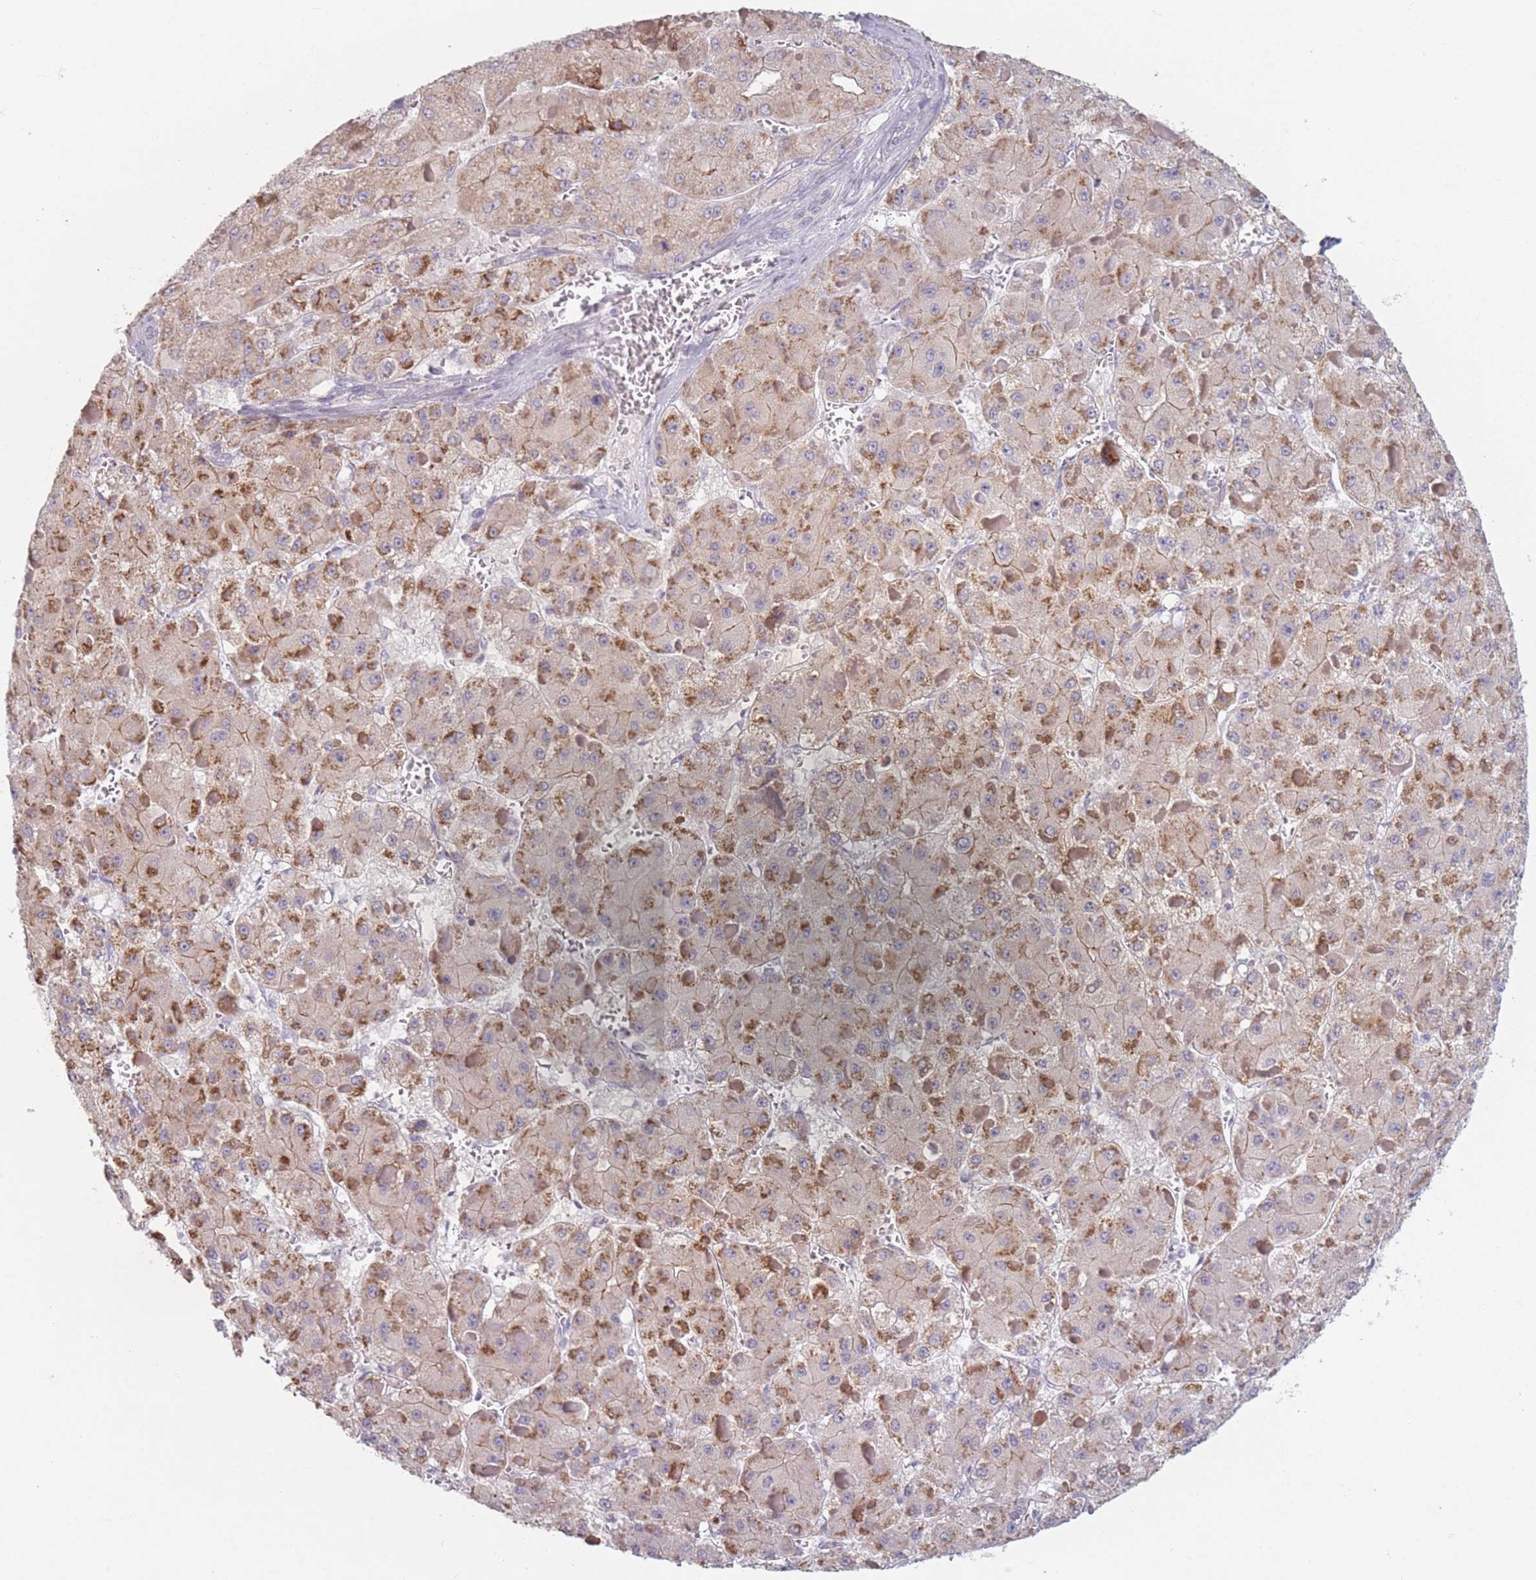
{"staining": {"intensity": "moderate", "quantity": ">75%", "location": "cytoplasmic/membranous"}, "tissue": "liver cancer", "cell_type": "Tumor cells", "image_type": "cancer", "snomed": [{"axis": "morphology", "description": "Carcinoma, Hepatocellular, NOS"}, {"axis": "topography", "description": "Liver"}], "caption": "Liver cancer (hepatocellular carcinoma) was stained to show a protein in brown. There is medium levels of moderate cytoplasmic/membranous positivity in approximately >75% of tumor cells.", "gene": "RASL10B", "patient": {"sex": "female", "age": 73}}